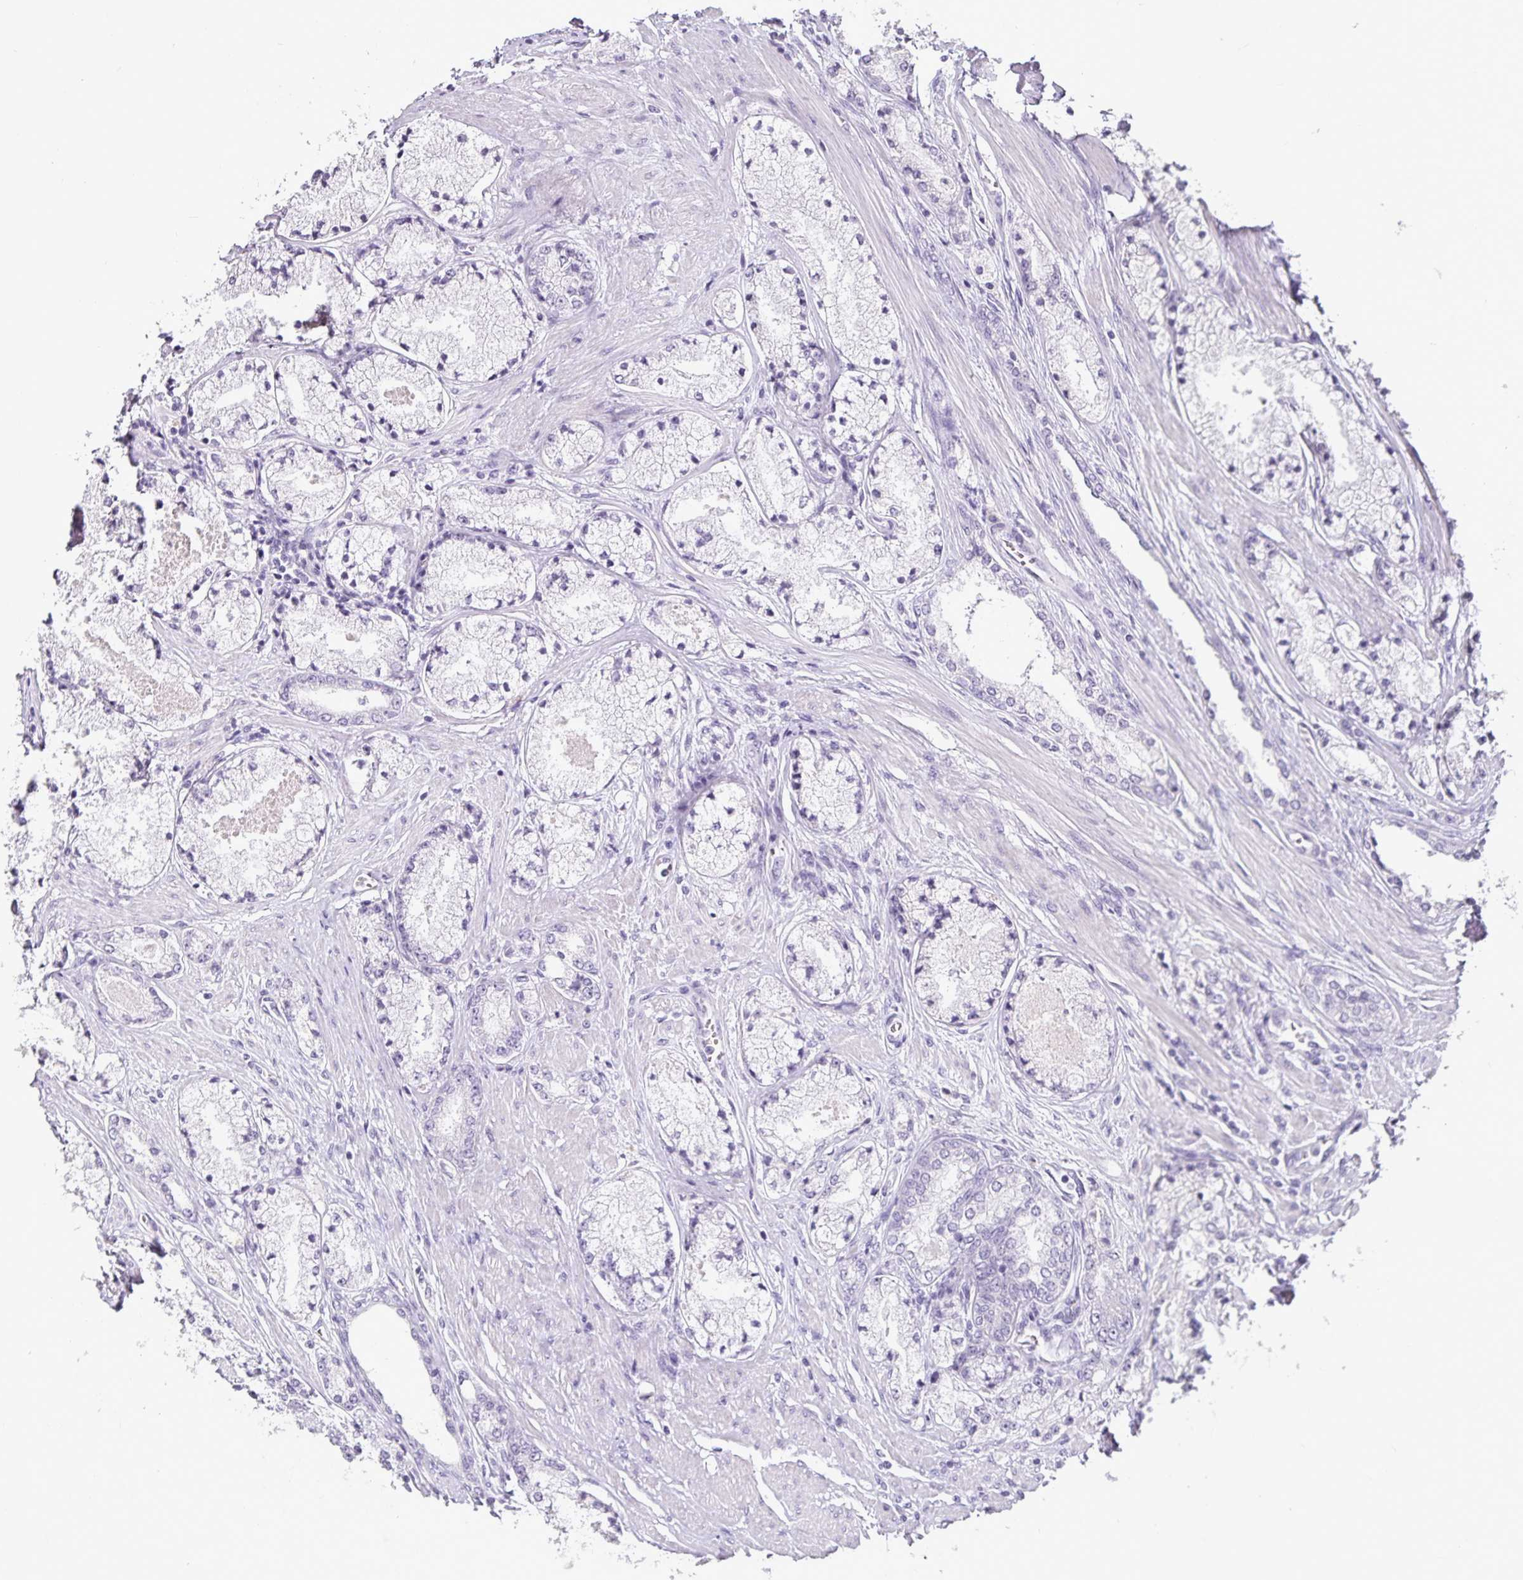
{"staining": {"intensity": "negative", "quantity": "none", "location": "none"}, "tissue": "prostate cancer", "cell_type": "Tumor cells", "image_type": "cancer", "snomed": [{"axis": "morphology", "description": "Adenocarcinoma, High grade"}, {"axis": "topography", "description": "Prostate"}], "caption": "The histopathology image displays no significant staining in tumor cells of prostate cancer (adenocarcinoma (high-grade)). (Immunohistochemistry (ihc), brightfield microscopy, high magnification).", "gene": "CA12", "patient": {"sex": "male", "age": 63}}